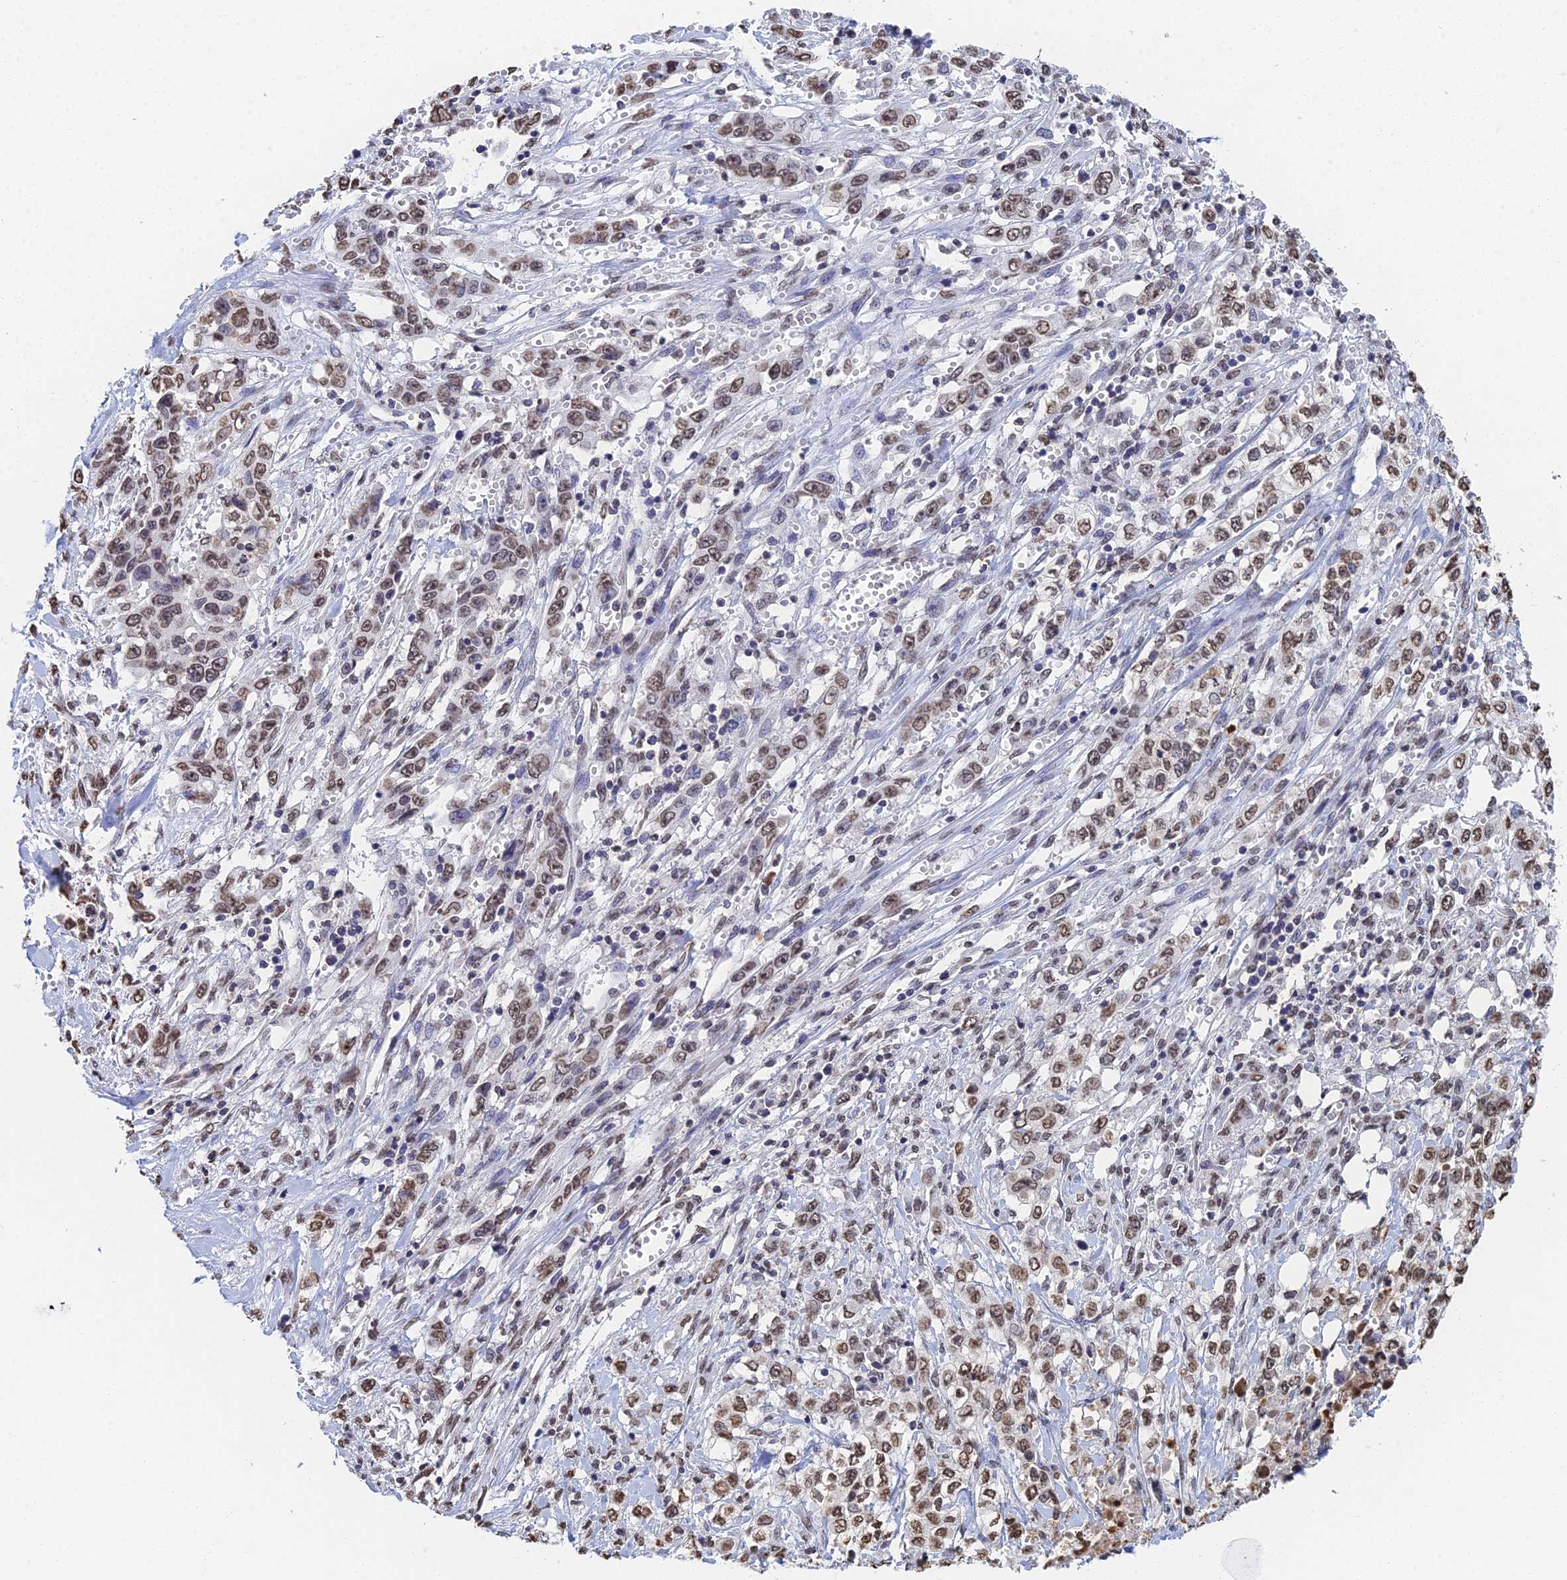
{"staining": {"intensity": "weak", "quantity": ">75%", "location": "nuclear"}, "tissue": "stomach cancer", "cell_type": "Tumor cells", "image_type": "cancer", "snomed": [{"axis": "morphology", "description": "Adenocarcinoma, NOS"}, {"axis": "topography", "description": "Stomach, upper"}], "caption": "Immunohistochemistry (IHC) photomicrograph of neoplastic tissue: stomach cancer (adenocarcinoma) stained using IHC displays low levels of weak protein expression localized specifically in the nuclear of tumor cells, appearing as a nuclear brown color.", "gene": "GBP3", "patient": {"sex": "male", "age": 62}}